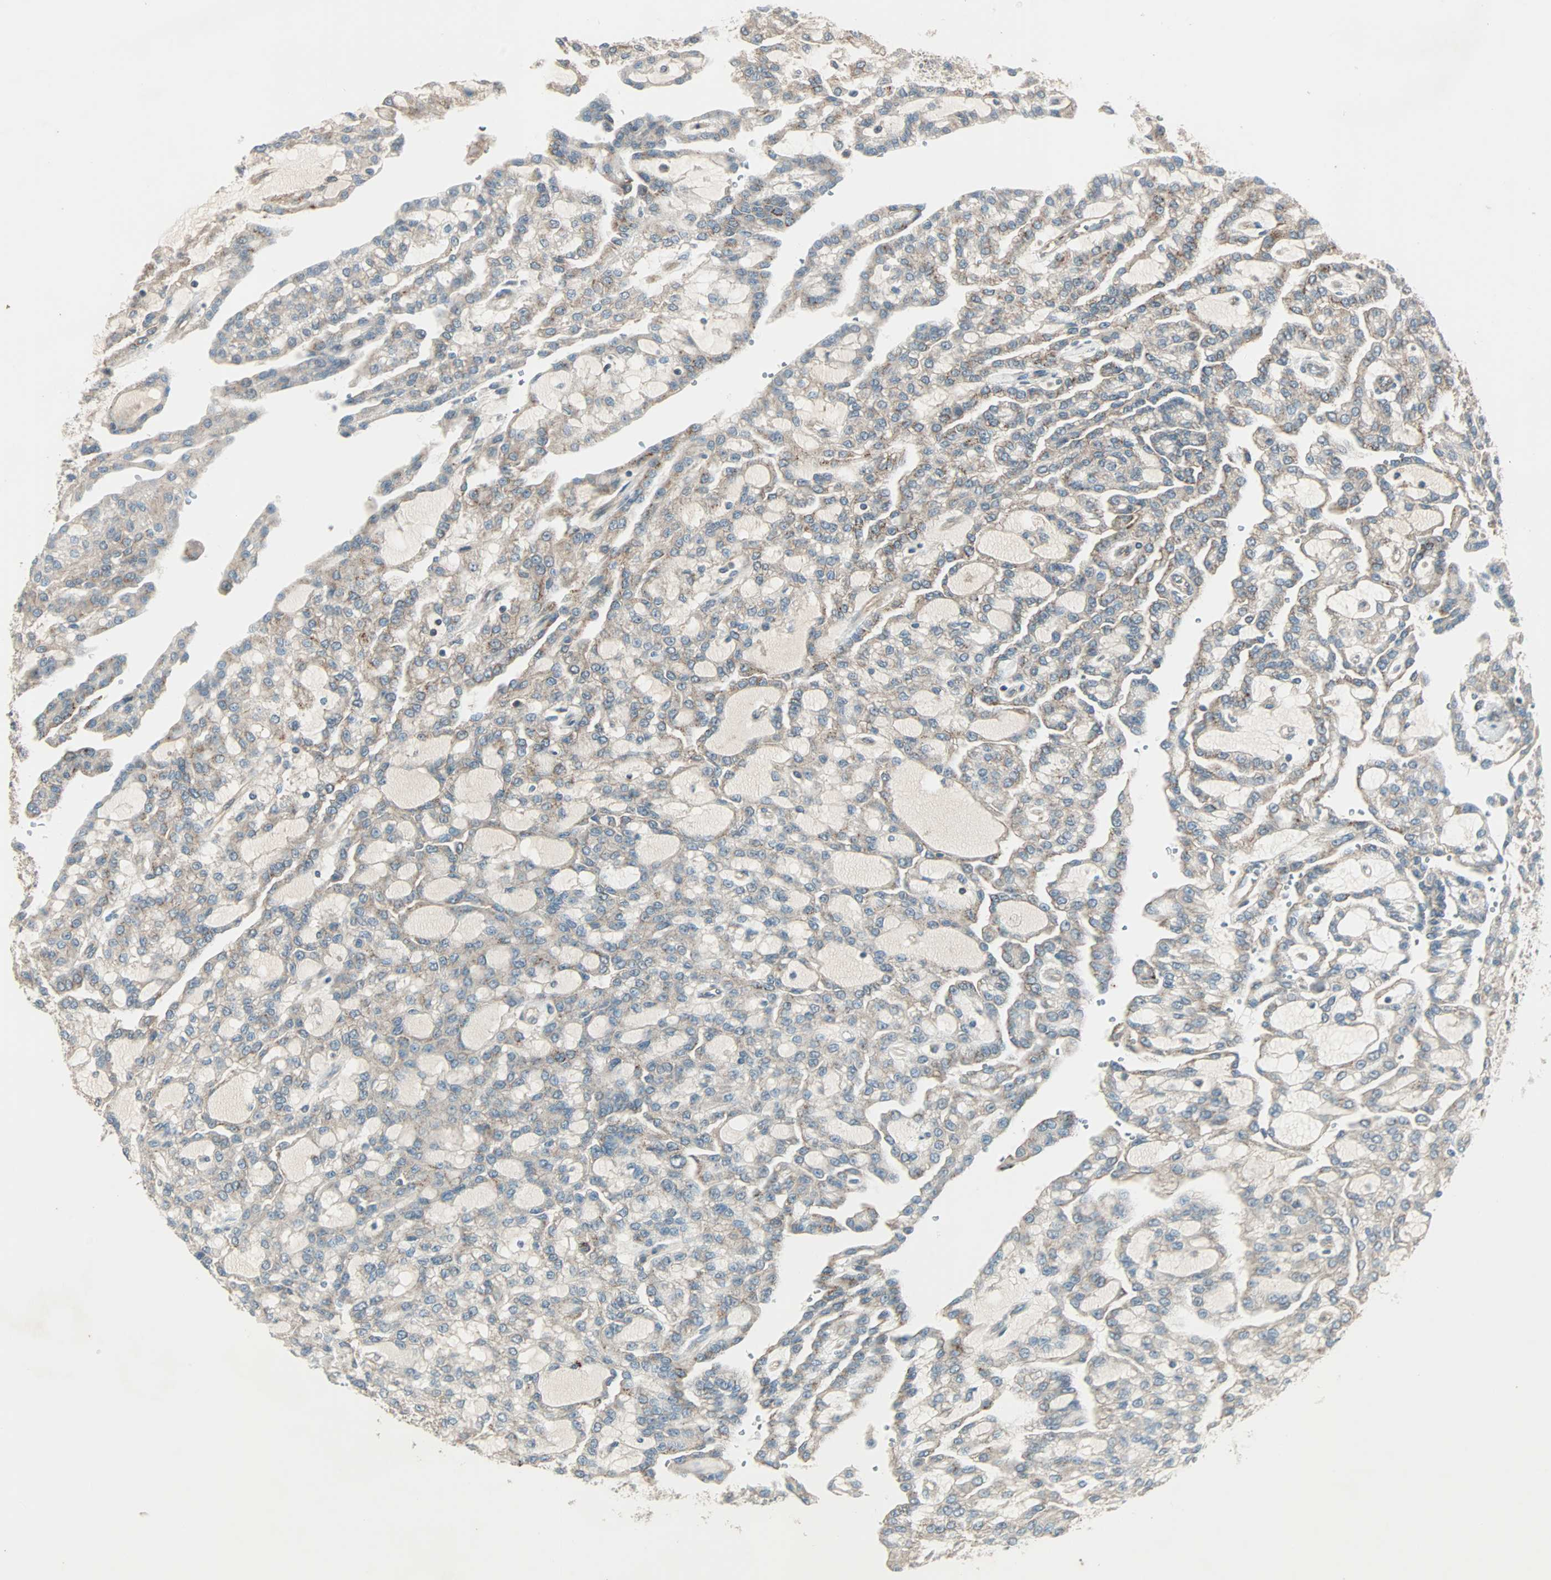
{"staining": {"intensity": "weak", "quantity": "25%-75%", "location": "cytoplasmic/membranous"}, "tissue": "renal cancer", "cell_type": "Tumor cells", "image_type": "cancer", "snomed": [{"axis": "morphology", "description": "Adenocarcinoma, NOS"}, {"axis": "topography", "description": "Kidney"}], "caption": "Immunohistochemical staining of renal adenocarcinoma demonstrates low levels of weak cytoplasmic/membranous positivity in approximately 25%-75% of tumor cells.", "gene": "MAP3K21", "patient": {"sex": "male", "age": 63}}